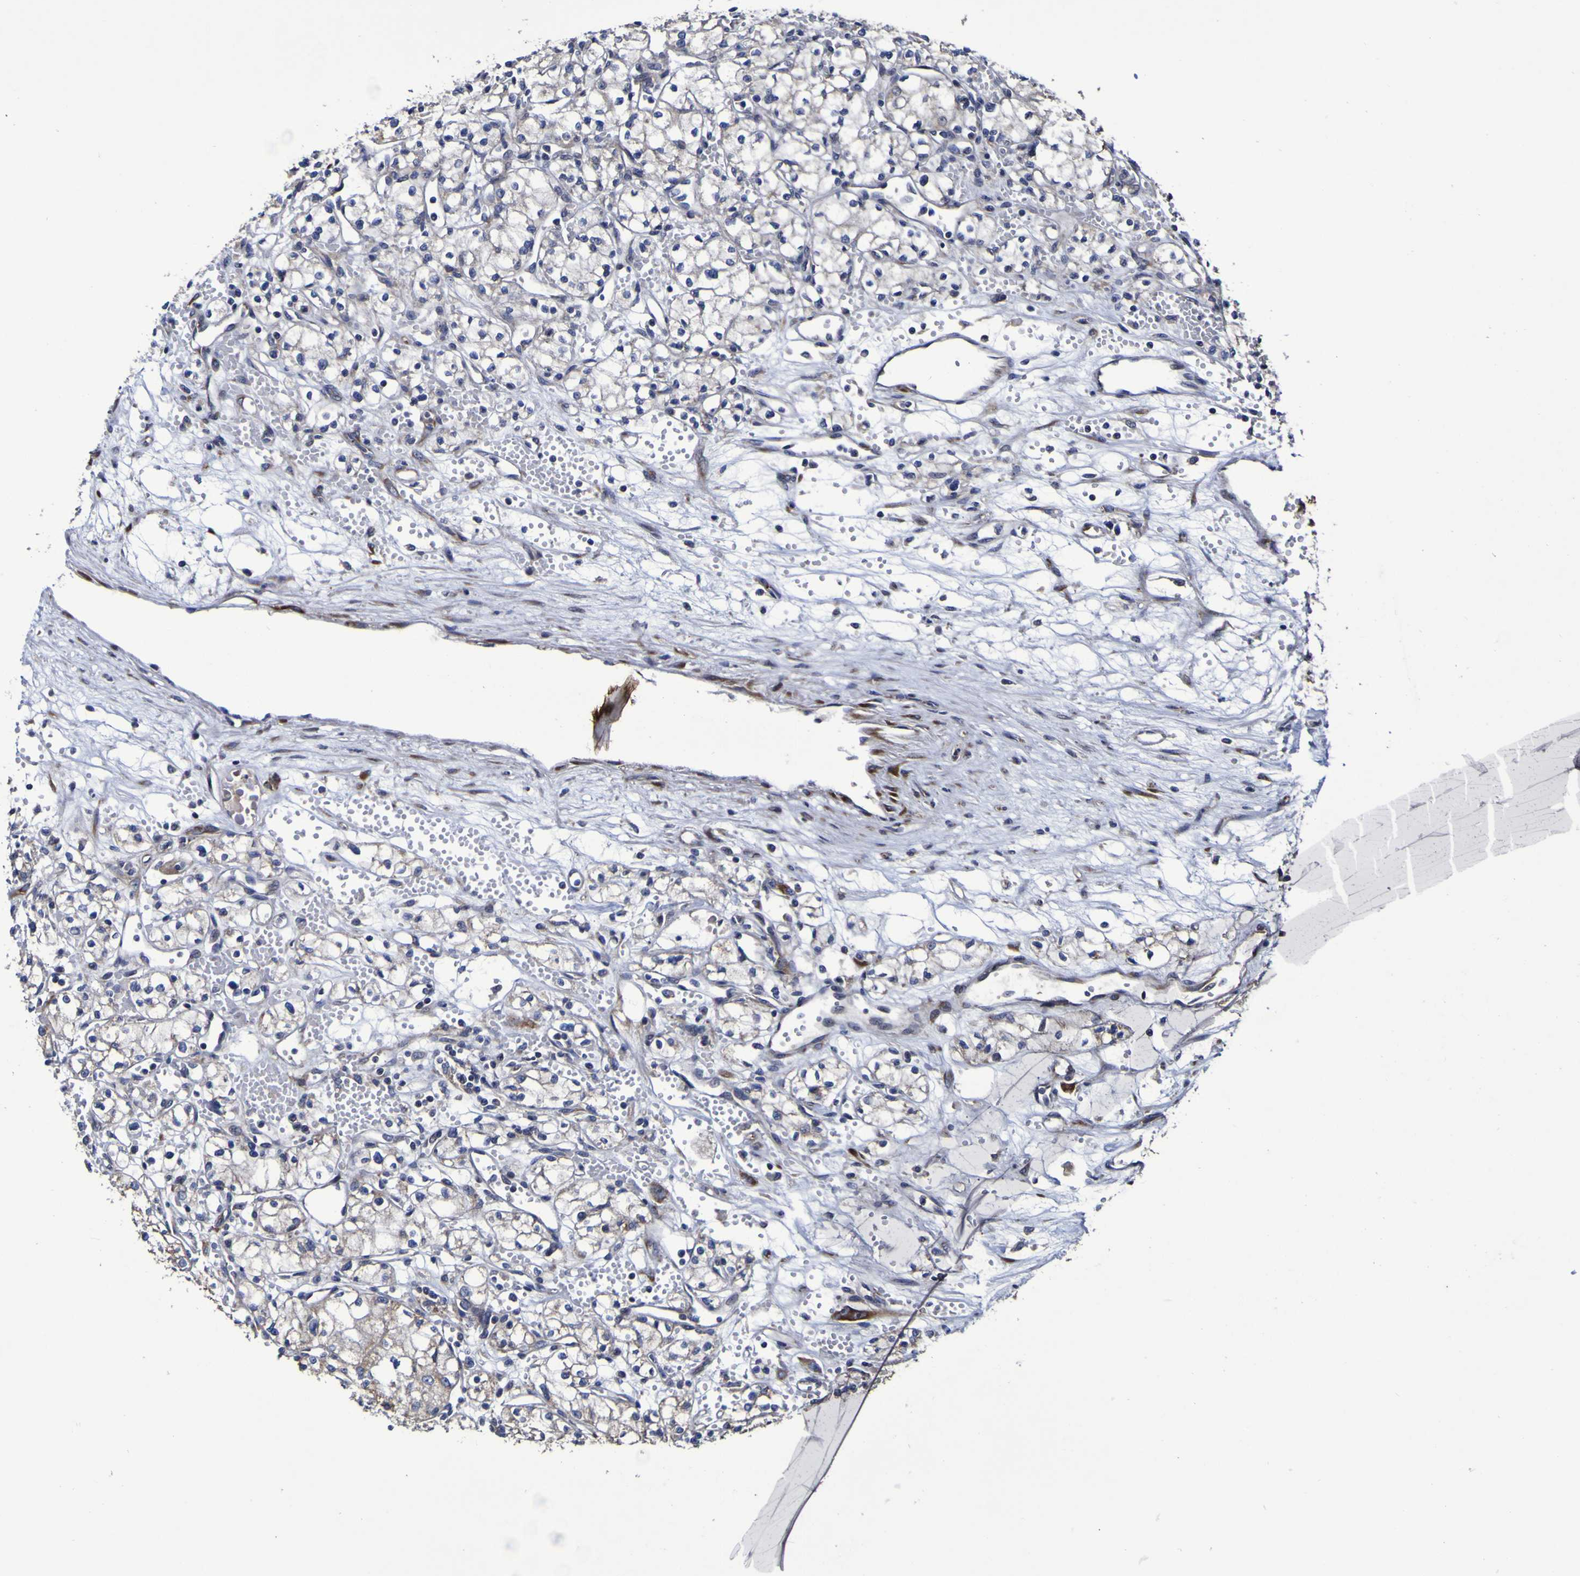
{"staining": {"intensity": "negative", "quantity": "none", "location": "none"}, "tissue": "renal cancer", "cell_type": "Tumor cells", "image_type": "cancer", "snomed": [{"axis": "morphology", "description": "Normal tissue, NOS"}, {"axis": "morphology", "description": "Adenocarcinoma, NOS"}, {"axis": "topography", "description": "Kidney"}], "caption": "A micrograph of human renal cancer is negative for staining in tumor cells. (Immunohistochemistry, brightfield microscopy, high magnification).", "gene": "P3H1", "patient": {"sex": "male", "age": 59}}